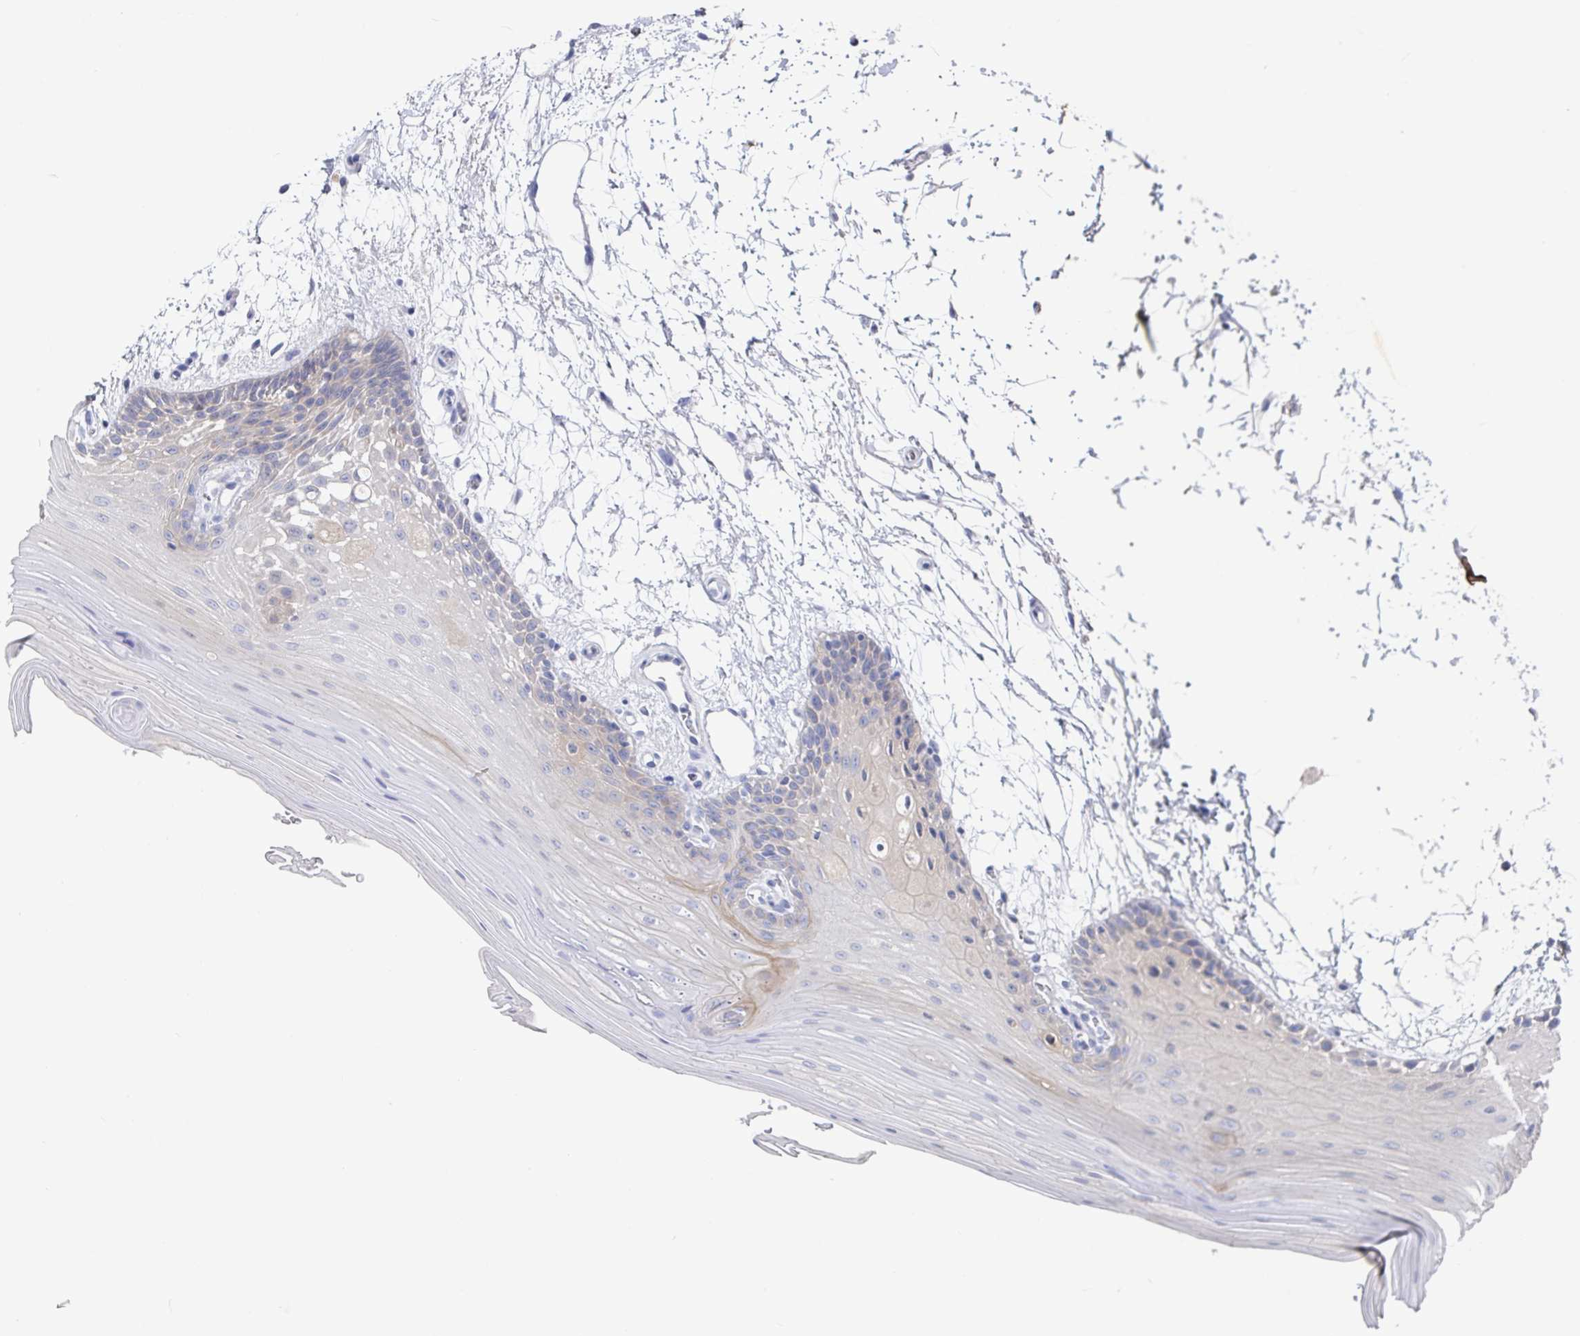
{"staining": {"intensity": "weak", "quantity": "<25%", "location": "cytoplasmic/membranous"}, "tissue": "oral mucosa", "cell_type": "Squamous epithelial cells", "image_type": "normal", "snomed": [{"axis": "morphology", "description": "Normal tissue, NOS"}, {"axis": "morphology", "description": "Squamous cell carcinoma, NOS"}, {"axis": "topography", "description": "Oral tissue"}, {"axis": "topography", "description": "Tounge, NOS"}, {"axis": "topography", "description": "Head-Neck"}], "caption": "Squamous epithelial cells are negative for protein expression in normal human oral mucosa. Brightfield microscopy of IHC stained with DAB (3,3'-diaminobenzidine) (brown) and hematoxylin (blue), captured at high magnification.", "gene": "GPR148", "patient": {"sex": "male", "age": 62}}